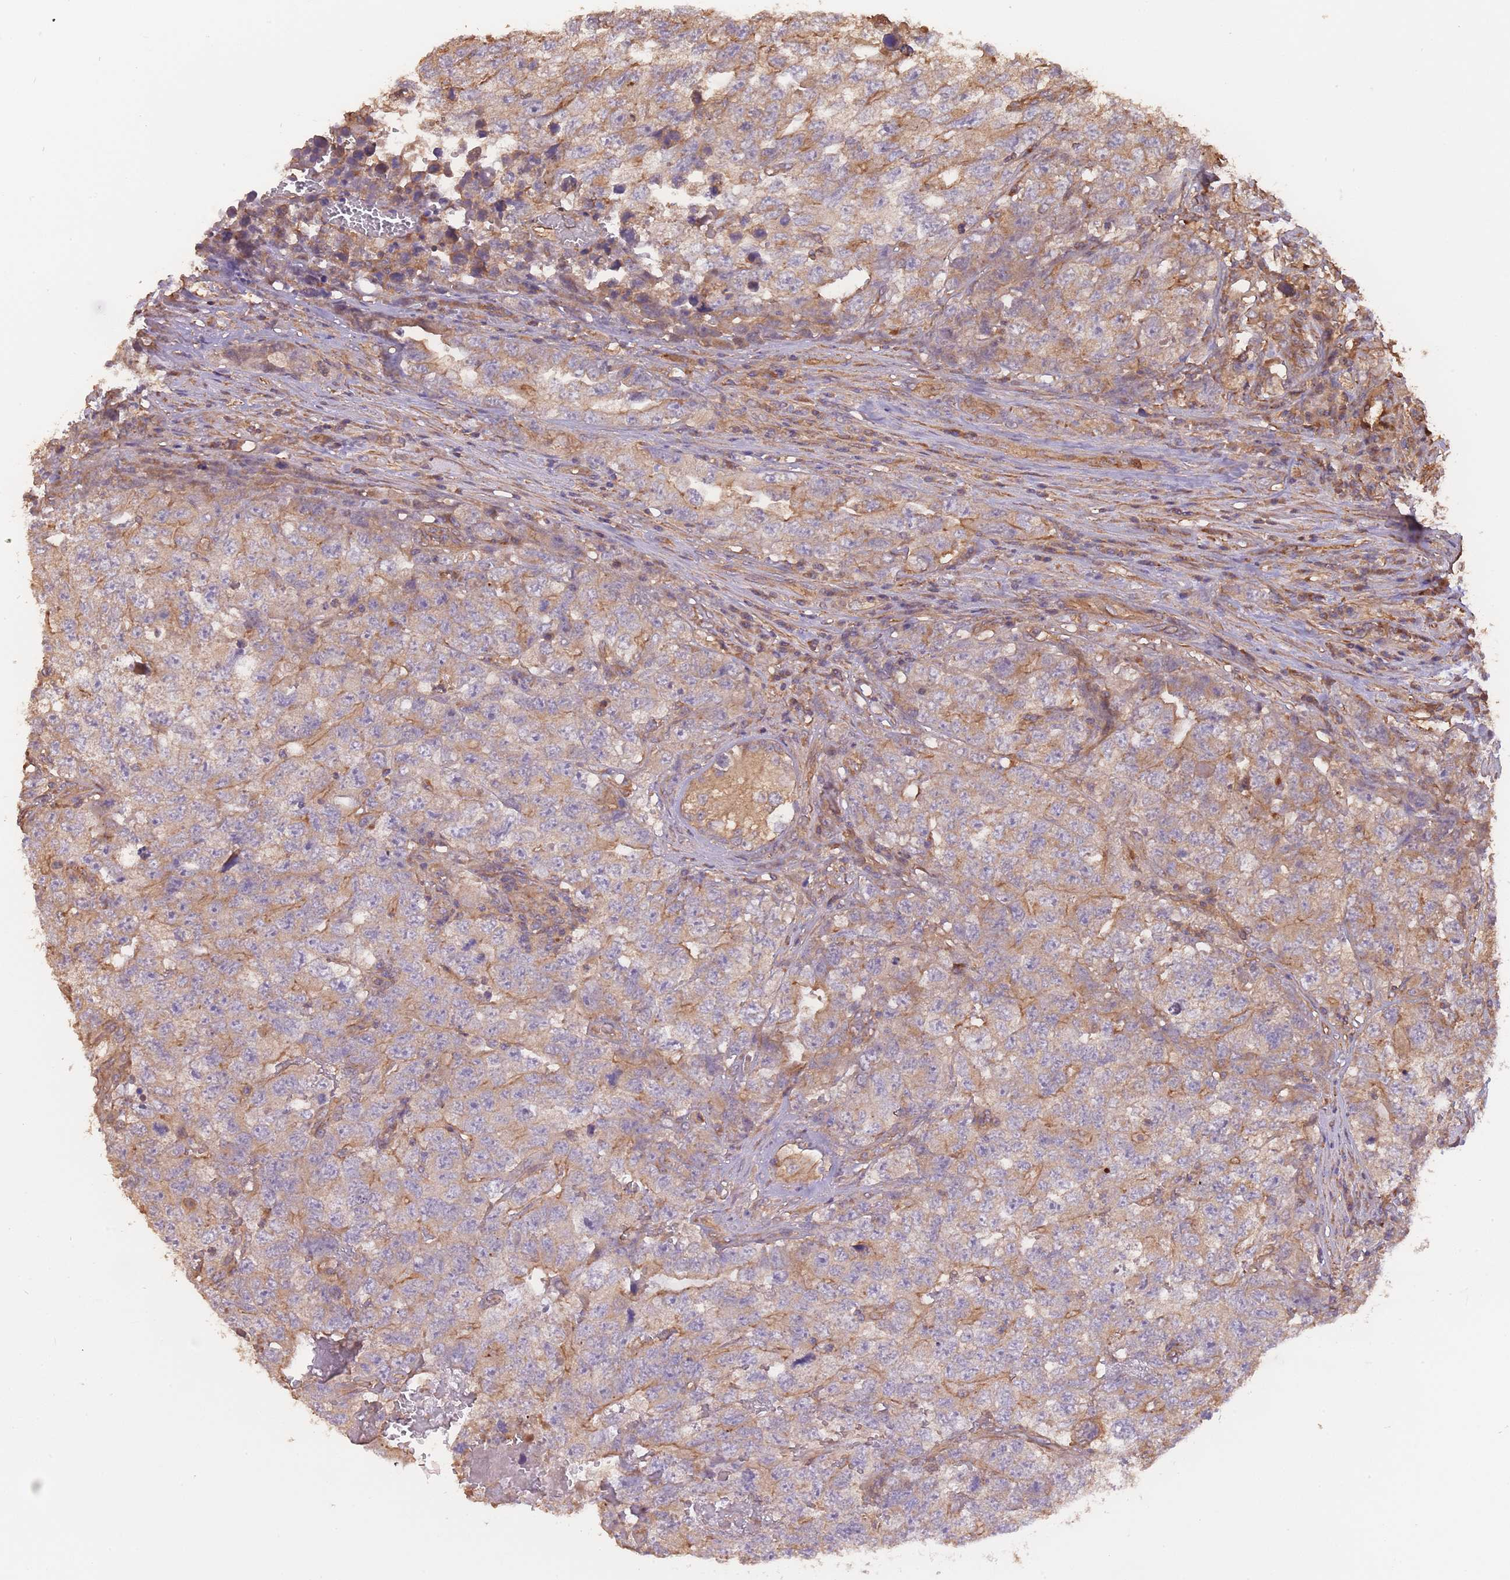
{"staining": {"intensity": "weak", "quantity": "25%-75%", "location": "cytoplasmic/membranous"}, "tissue": "testis cancer", "cell_type": "Tumor cells", "image_type": "cancer", "snomed": [{"axis": "morphology", "description": "Carcinoma, Embryonal, NOS"}, {"axis": "topography", "description": "Testis"}], "caption": "IHC of testis embryonal carcinoma shows low levels of weak cytoplasmic/membranous positivity in approximately 25%-75% of tumor cells.", "gene": "ARMH3", "patient": {"sex": "male", "age": 31}}